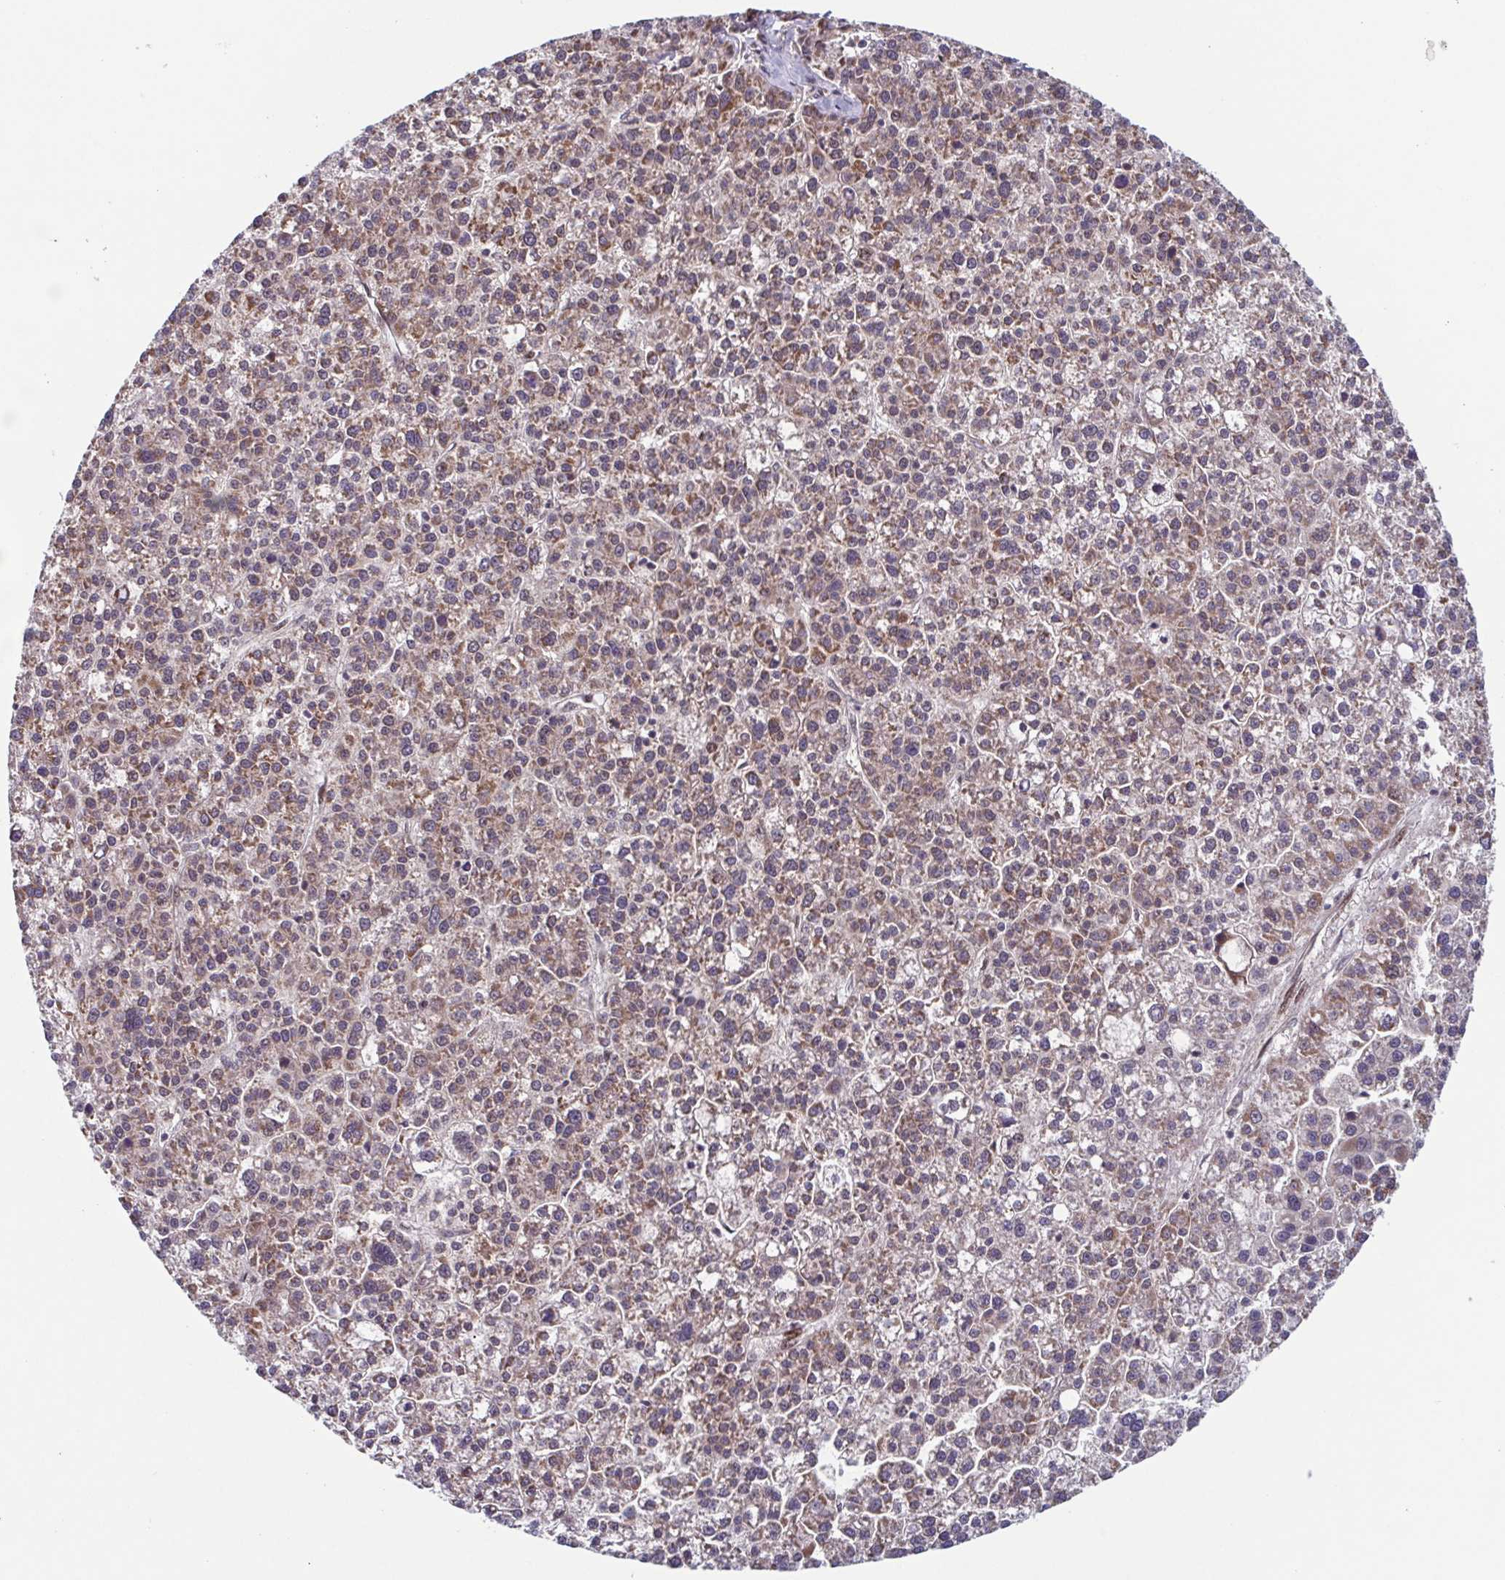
{"staining": {"intensity": "weak", "quantity": "25%-75%", "location": "cytoplasmic/membranous,nuclear"}, "tissue": "liver cancer", "cell_type": "Tumor cells", "image_type": "cancer", "snomed": [{"axis": "morphology", "description": "Carcinoma, Hepatocellular, NOS"}, {"axis": "topography", "description": "Liver"}], "caption": "Hepatocellular carcinoma (liver) tissue exhibits weak cytoplasmic/membranous and nuclear staining in about 25%-75% of tumor cells", "gene": "TTC19", "patient": {"sex": "female", "age": 58}}